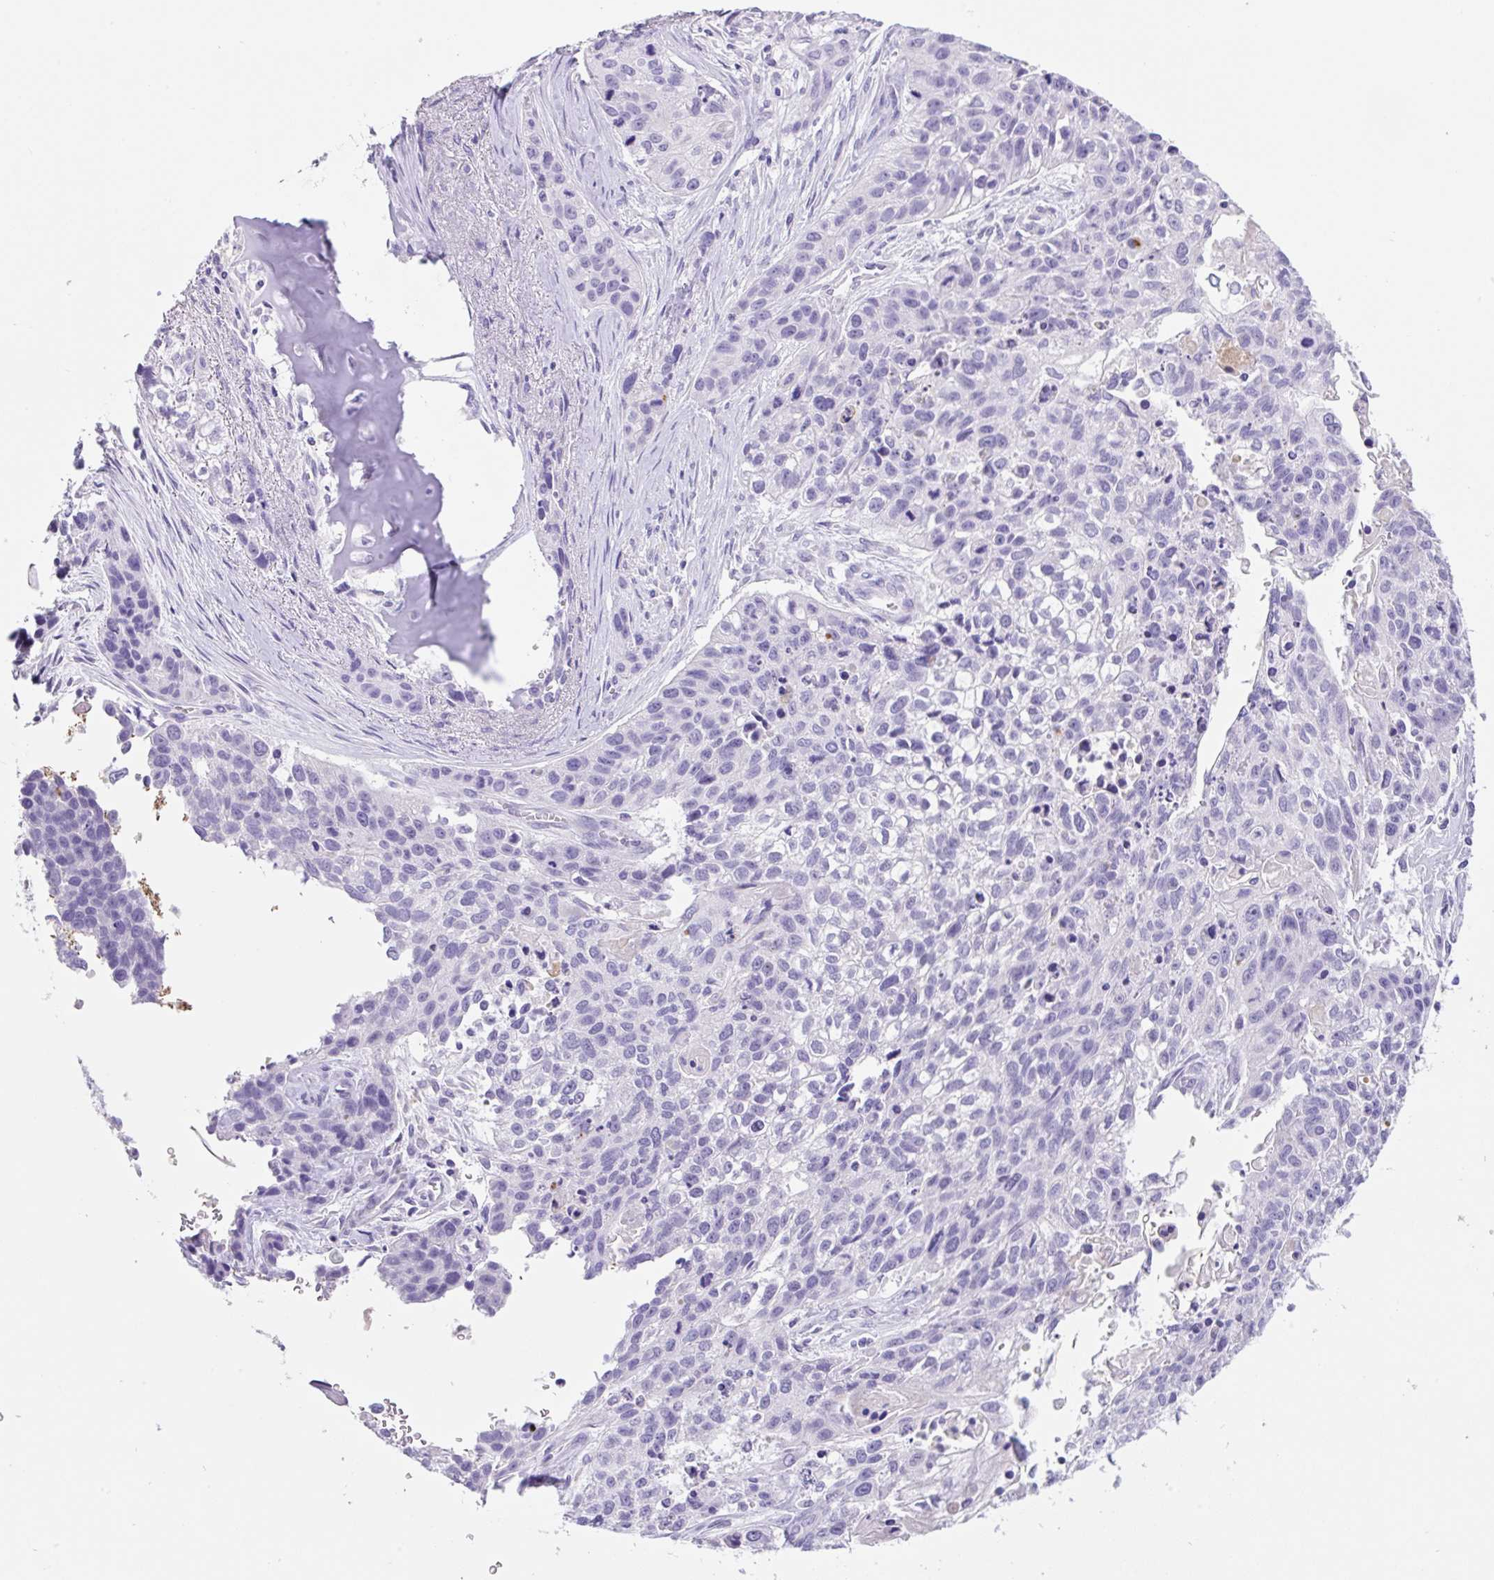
{"staining": {"intensity": "negative", "quantity": "none", "location": "none"}, "tissue": "lung cancer", "cell_type": "Tumor cells", "image_type": "cancer", "snomed": [{"axis": "morphology", "description": "Squamous cell carcinoma, NOS"}, {"axis": "topography", "description": "Lung"}], "caption": "There is no significant positivity in tumor cells of lung squamous cell carcinoma.", "gene": "TDRD15", "patient": {"sex": "male", "age": 74}}